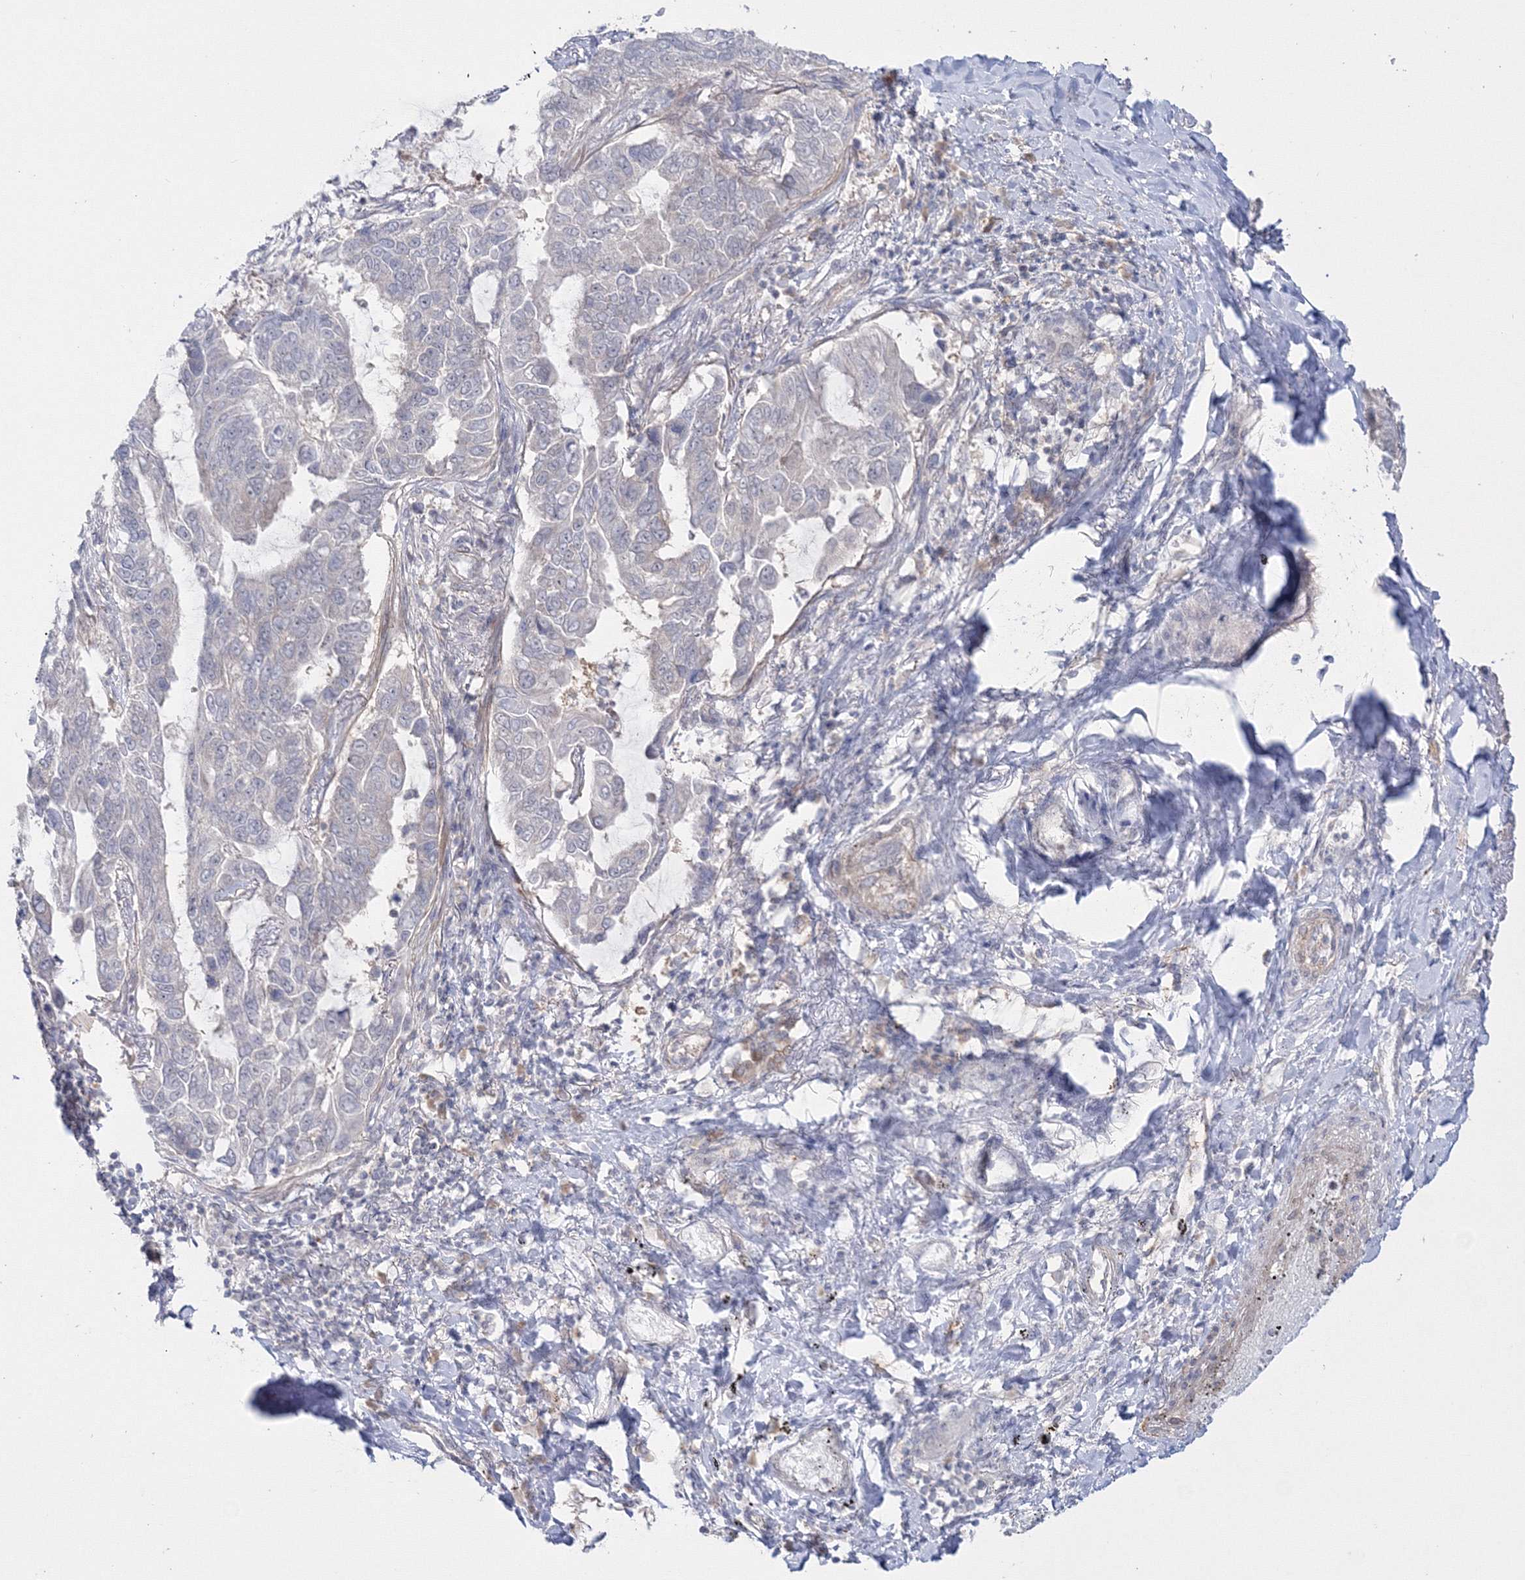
{"staining": {"intensity": "negative", "quantity": "none", "location": "none"}, "tissue": "lung cancer", "cell_type": "Tumor cells", "image_type": "cancer", "snomed": [{"axis": "morphology", "description": "Adenocarcinoma, NOS"}, {"axis": "topography", "description": "Lung"}], "caption": "Tumor cells show no significant protein expression in lung adenocarcinoma.", "gene": "IPMK", "patient": {"sex": "male", "age": 64}}